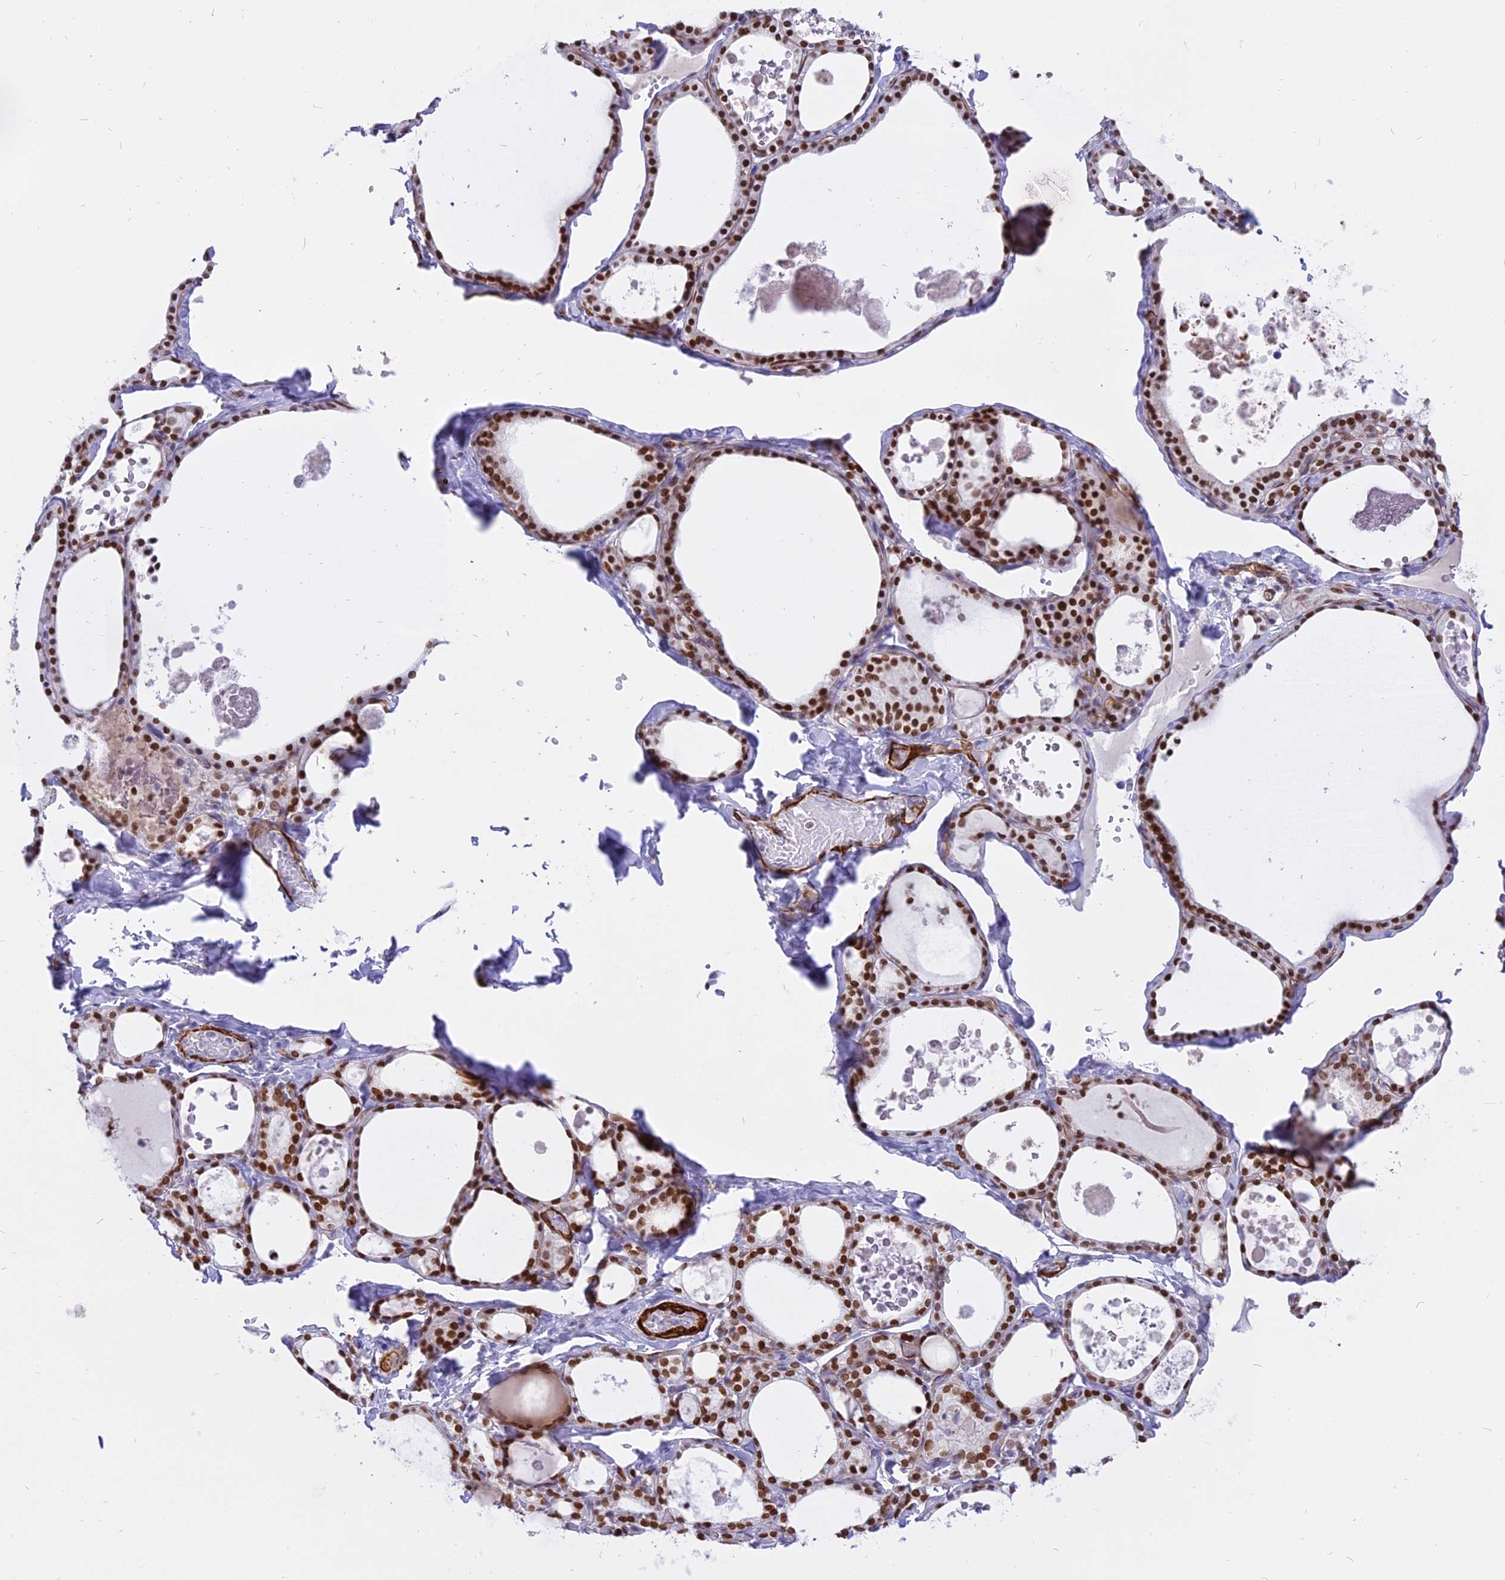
{"staining": {"intensity": "moderate", "quantity": ">75%", "location": "nuclear"}, "tissue": "thyroid gland", "cell_type": "Glandular cells", "image_type": "normal", "snomed": [{"axis": "morphology", "description": "Normal tissue, NOS"}, {"axis": "topography", "description": "Thyroid gland"}], "caption": "This image exhibits immunohistochemistry (IHC) staining of benign human thyroid gland, with medium moderate nuclear expression in about >75% of glandular cells.", "gene": "CENPV", "patient": {"sex": "male", "age": 56}}